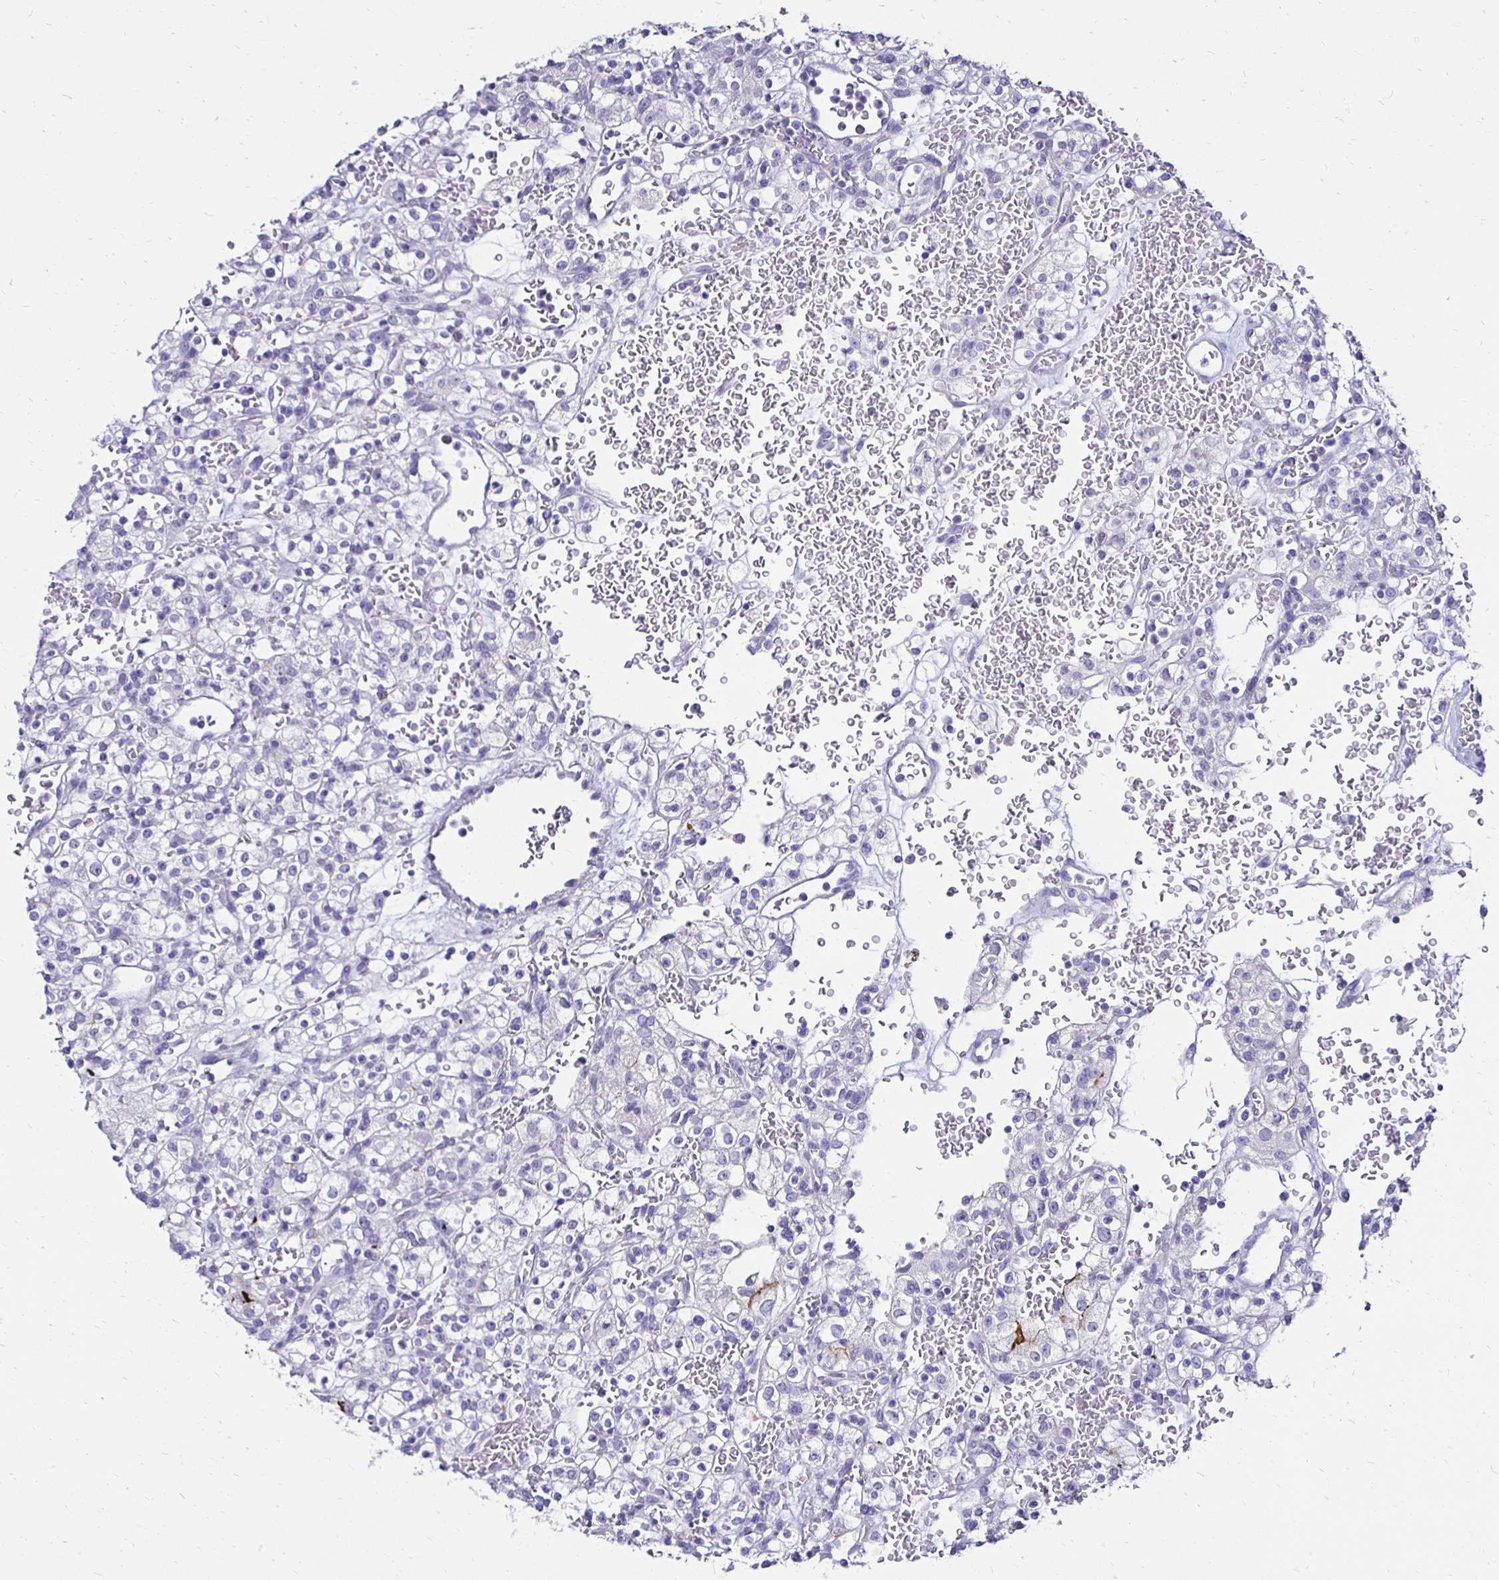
{"staining": {"intensity": "negative", "quantity": "none", "location": "none"}, "tissue": "renal cancer", "cell_type": "Tumor cells", "image_type": "cancer", "snomed": [{"axis": "morphology", "description": "Normal tissue, NOS"}, {"axis": "morphology", "description": "Adenocarcinoma, NOS"}, {"axis": "topography", "description": "Kidney"}], "caption": "A micrograph of human renal cancer is negative for staining in tumor cells. Nuclei are stained in blue.", "gene": "KCNT1", "patient": {"sex": "female", "age": 72}}